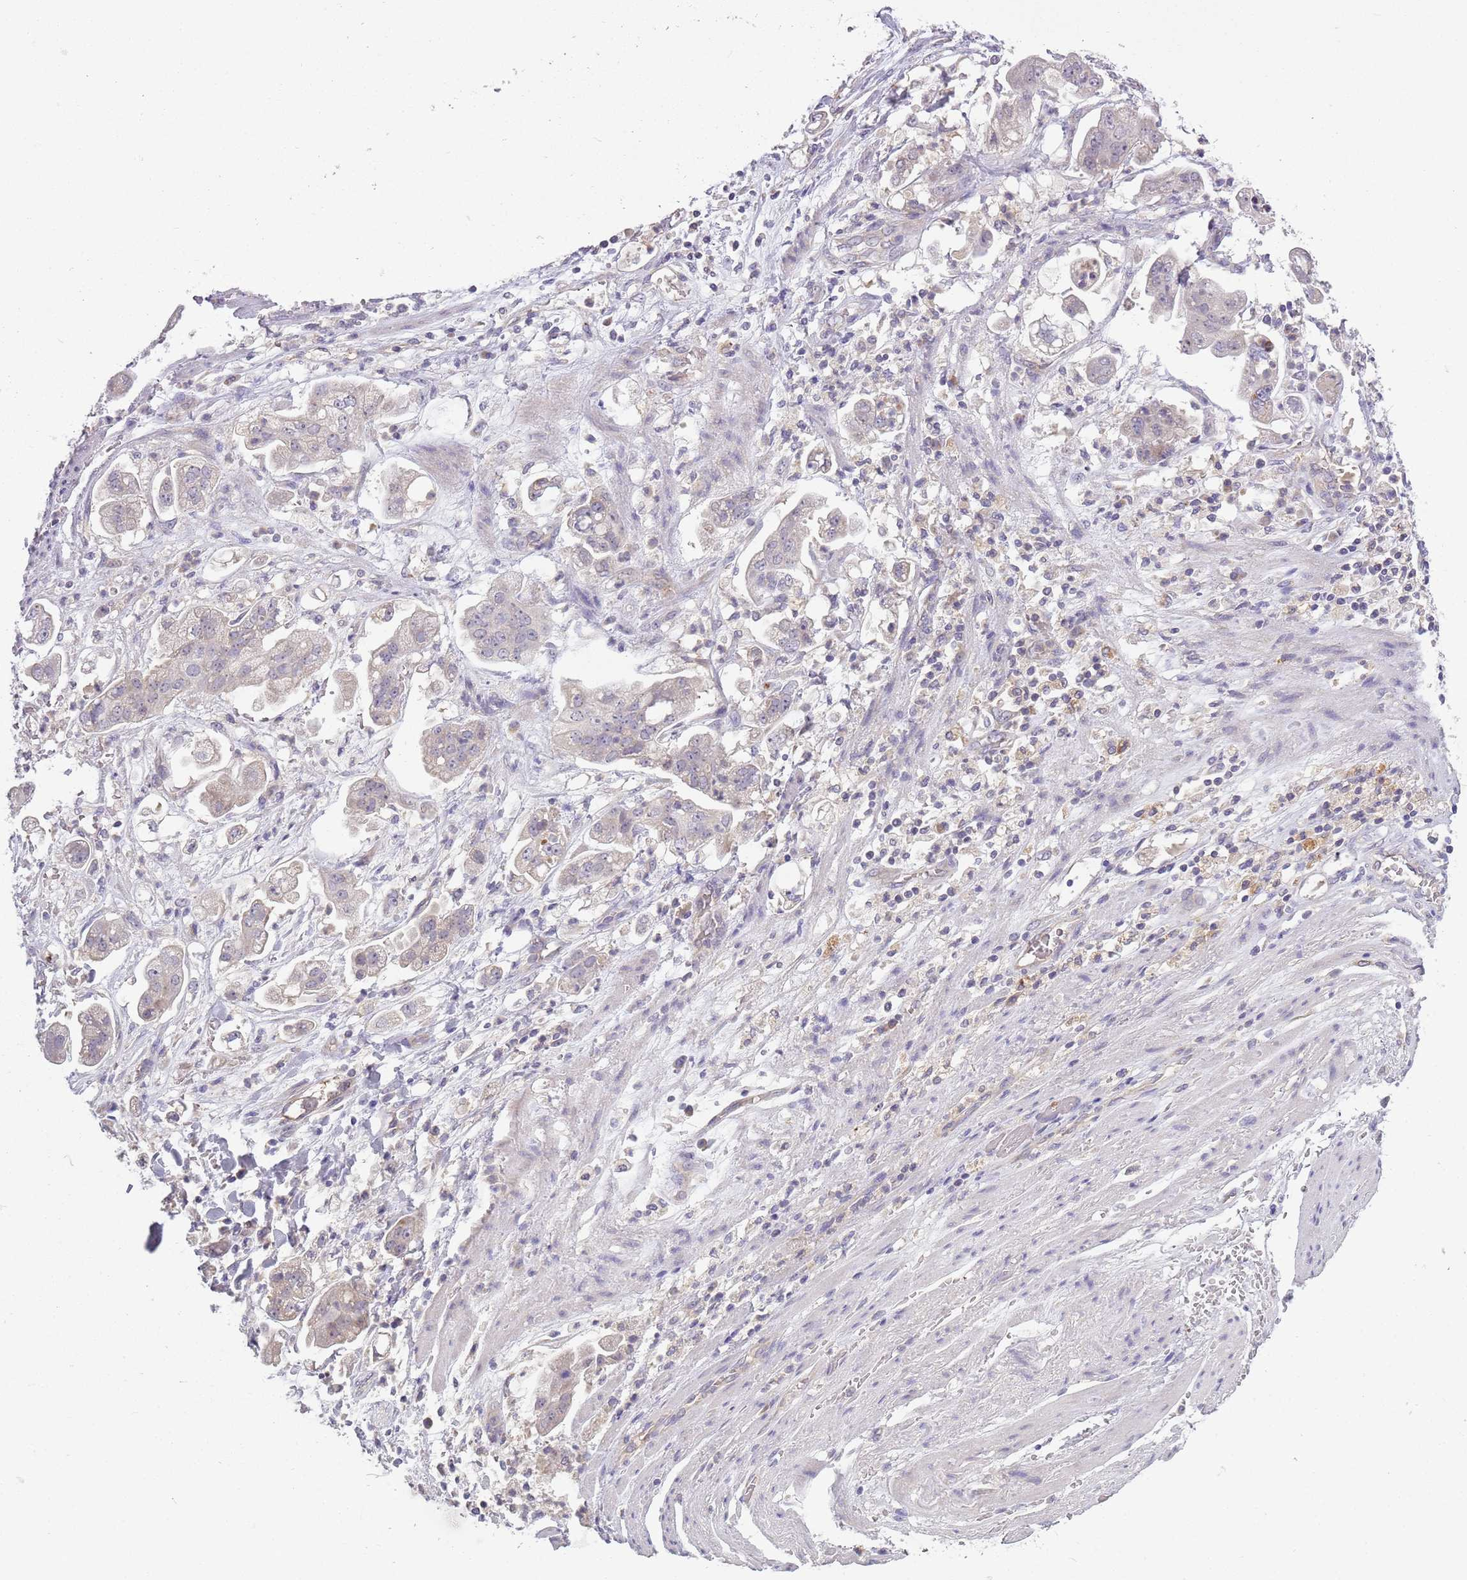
{"staining": {"intensity": "negative", "quantity": "none", "location": "none"}, "tissue": "stomach cancer", "cell_type": "Tumor cells", "image_type": "cancer", "snomed": [{"axis": "morphology", "description": "Adenocarcinoma, NOS"}, {"axis": "topography", "description": "Stomach"}], "caption": "This is a histopathology image of immunohistochemistry (IHC) staining of stomach adenocarcinoma, which shows no expression in tumor cells.", "gene": "SKOR2", "patient": {"sex": "male", "age": 62}}